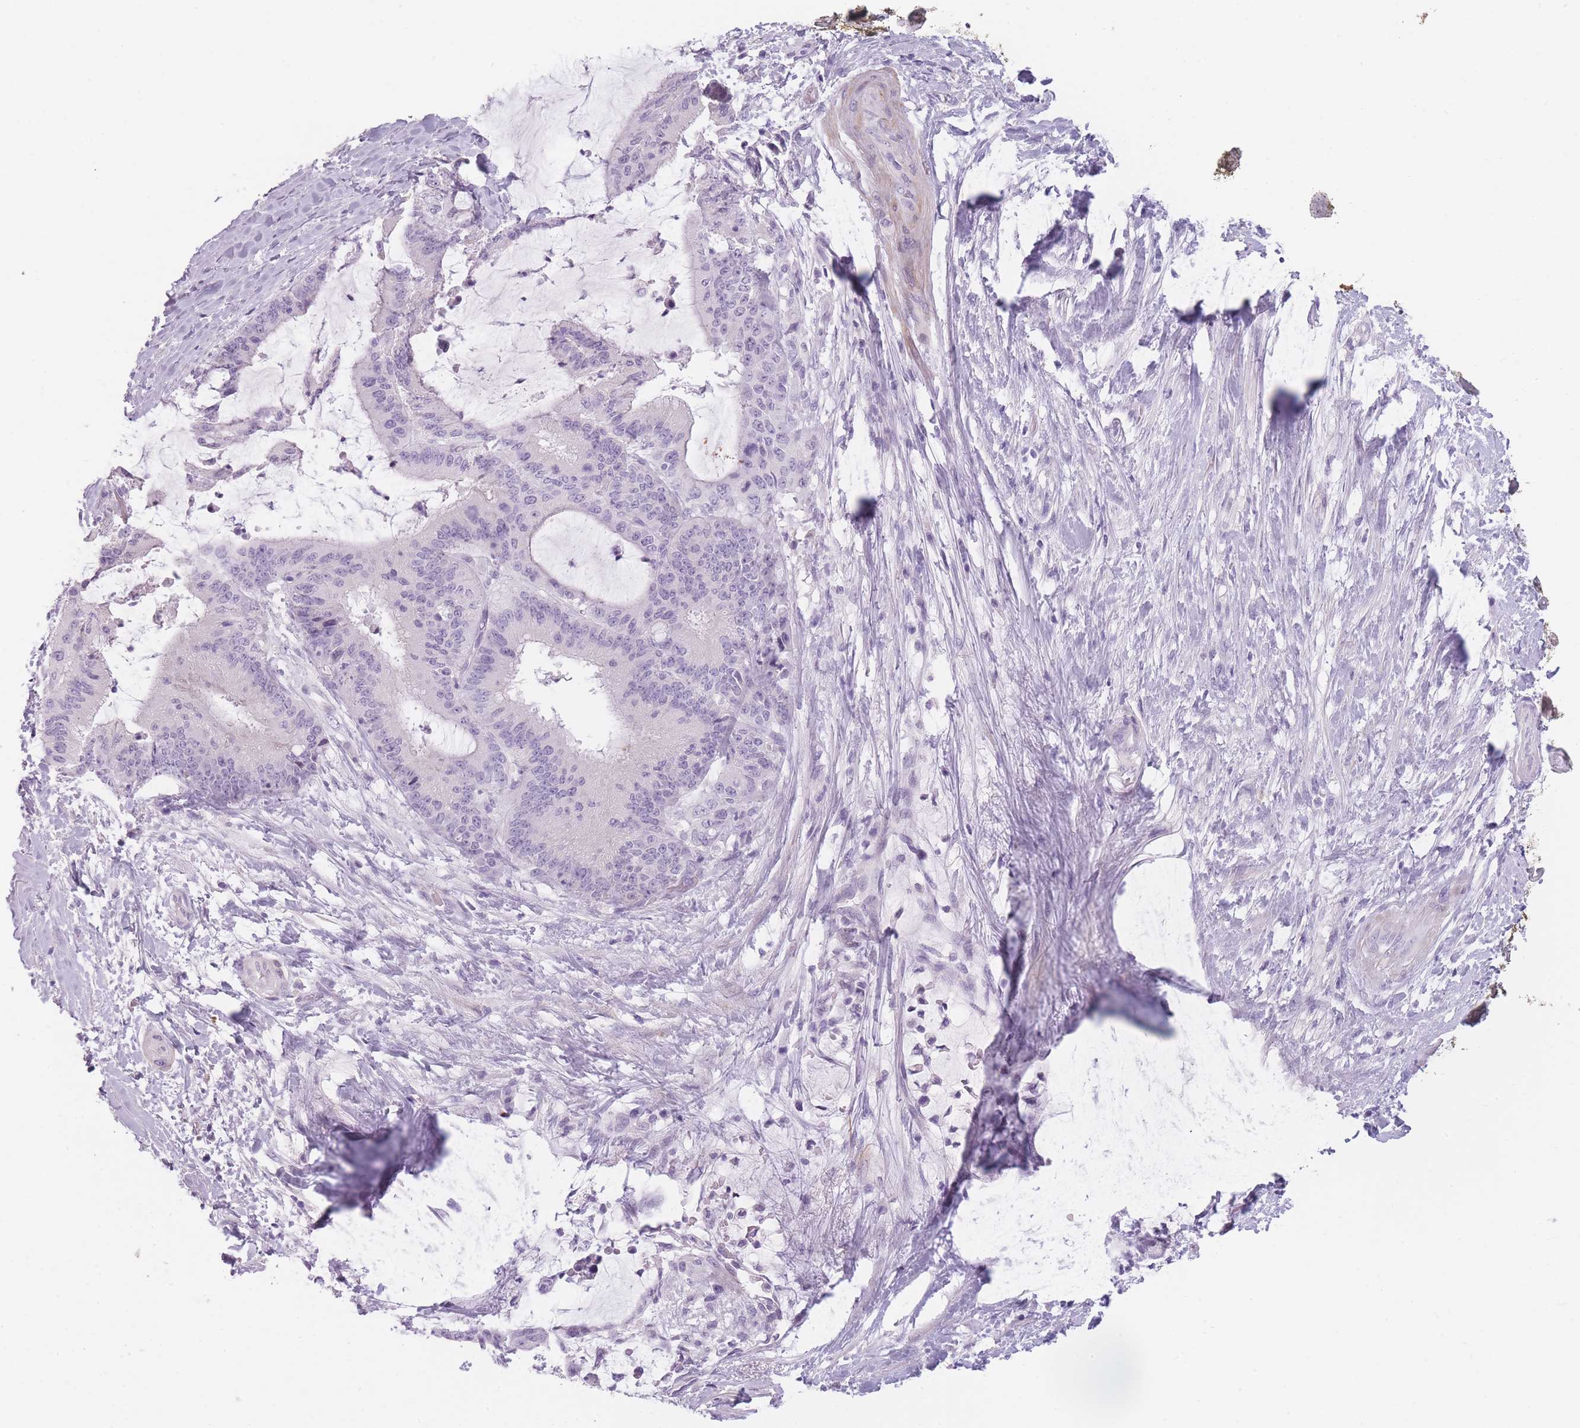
{"staining": {"intensity": "negative", "quantity": "none", "location": "none"}, "tissue": "liver cancer", "cell_type": "Tumor cells", "image_type": "cancer", "snomed": [{"axis": "morphology", "description": "Normal tissue, NOS"}, {"axis": "morphology", "description": "Cholangiocarcinoma"}, {"axis": "topography", "description": "Liver"}, {"axis": "topography", "description": "Peripheral nerve tissue"}], "caption": "IHC histopathology image of liver cancer stained for a protein (brown), which demonstrates no staining in tumor cells.", "gene": "TMEM236", "patient": {"sex": "female", "age": 73}}